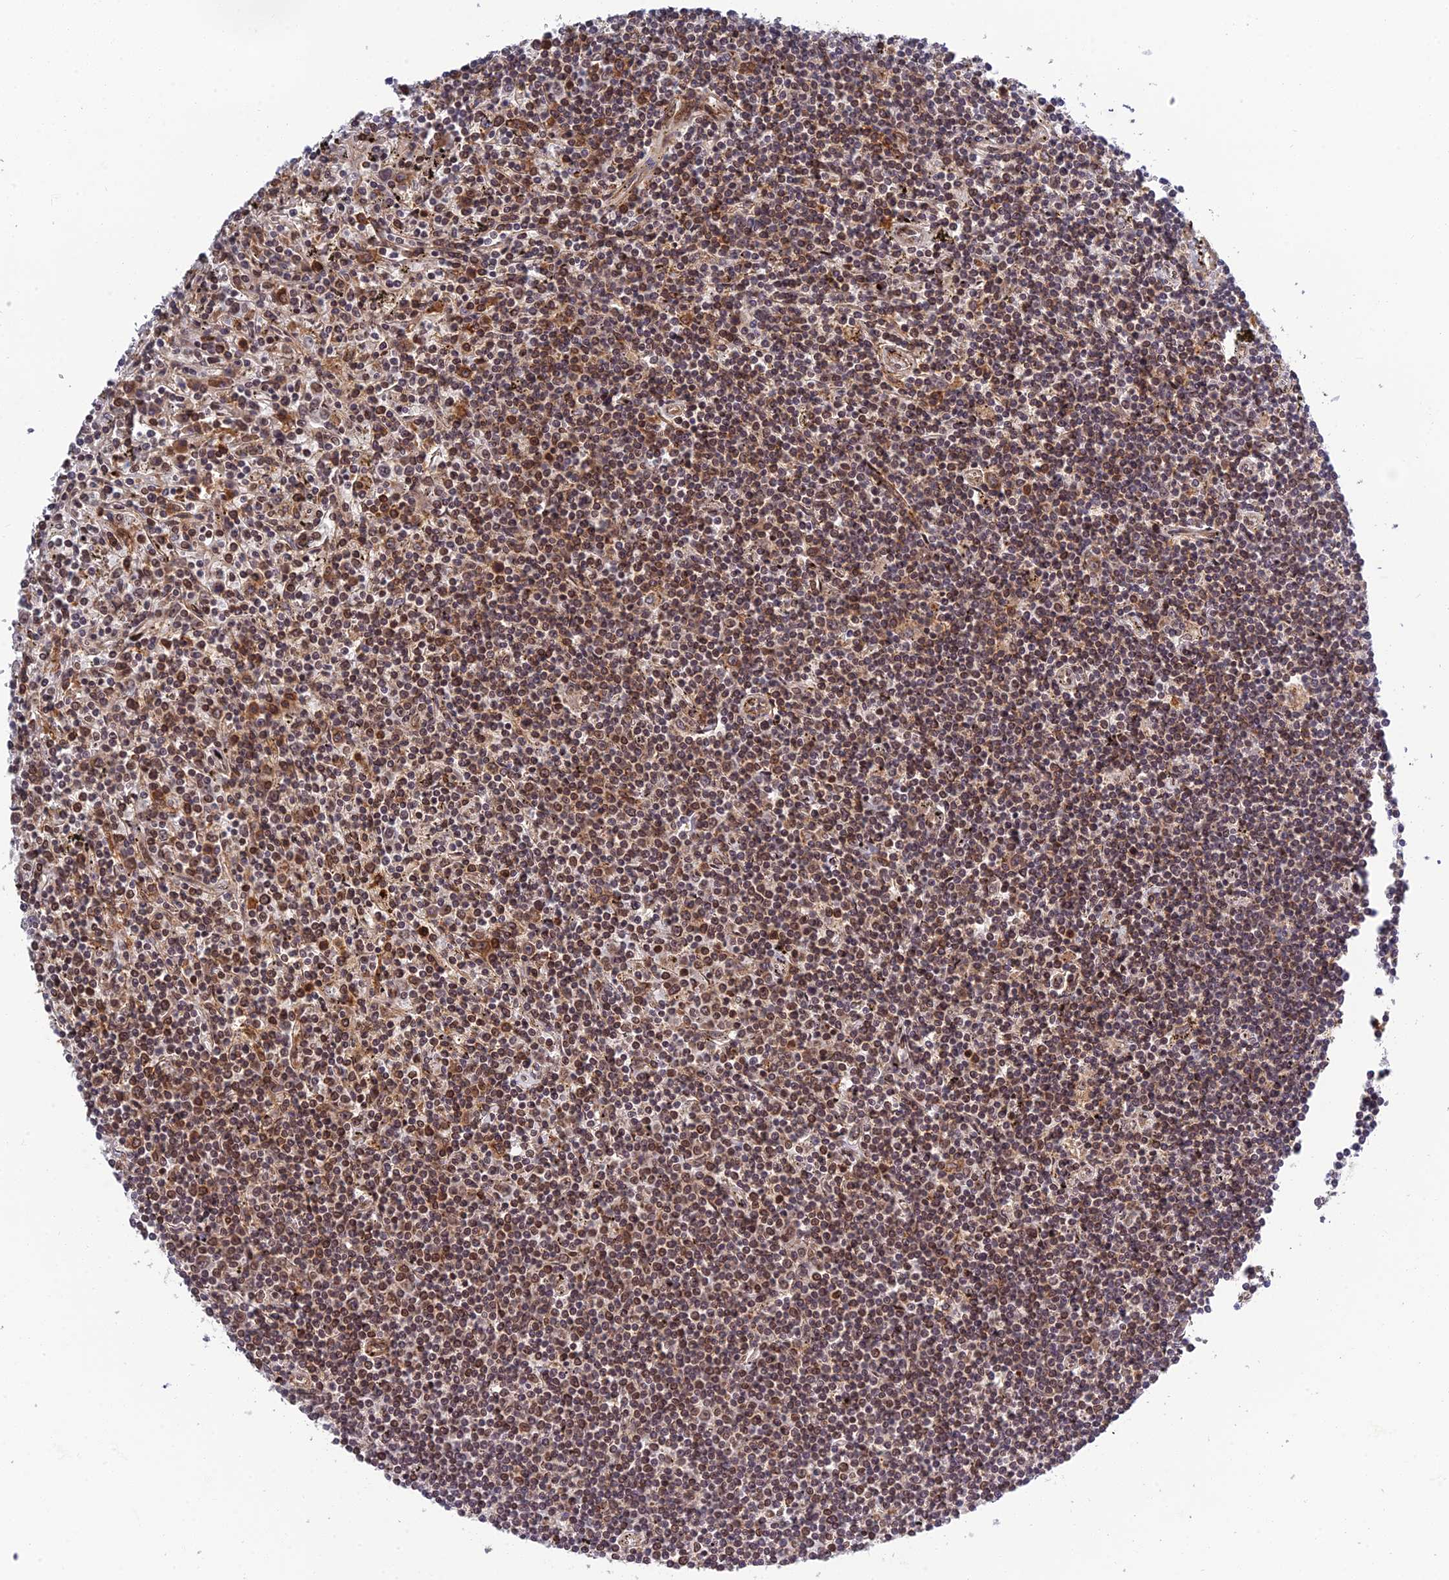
{"staining": {"intensity": "moderate", "quantity": "25%-75%", "location": "nuclear"}, "tissue": "lymphoma", "cell_type": "Tumor cells", "image_type": "cancer", "snomed": [{"axis": "morphology", "description": "Malignant lymphoma, non-Hodgkin's type, Low grade"}, {"axis": "topography", "description": "Spleen"}], "caption": "Lymphoma was stained to show a protein in brown. There is medium levels of moderate nuclear staining in approximately 25%-75% of tumor cells.", "gene": "REXO1", "patient": {"sex": "male", "age": 76}}